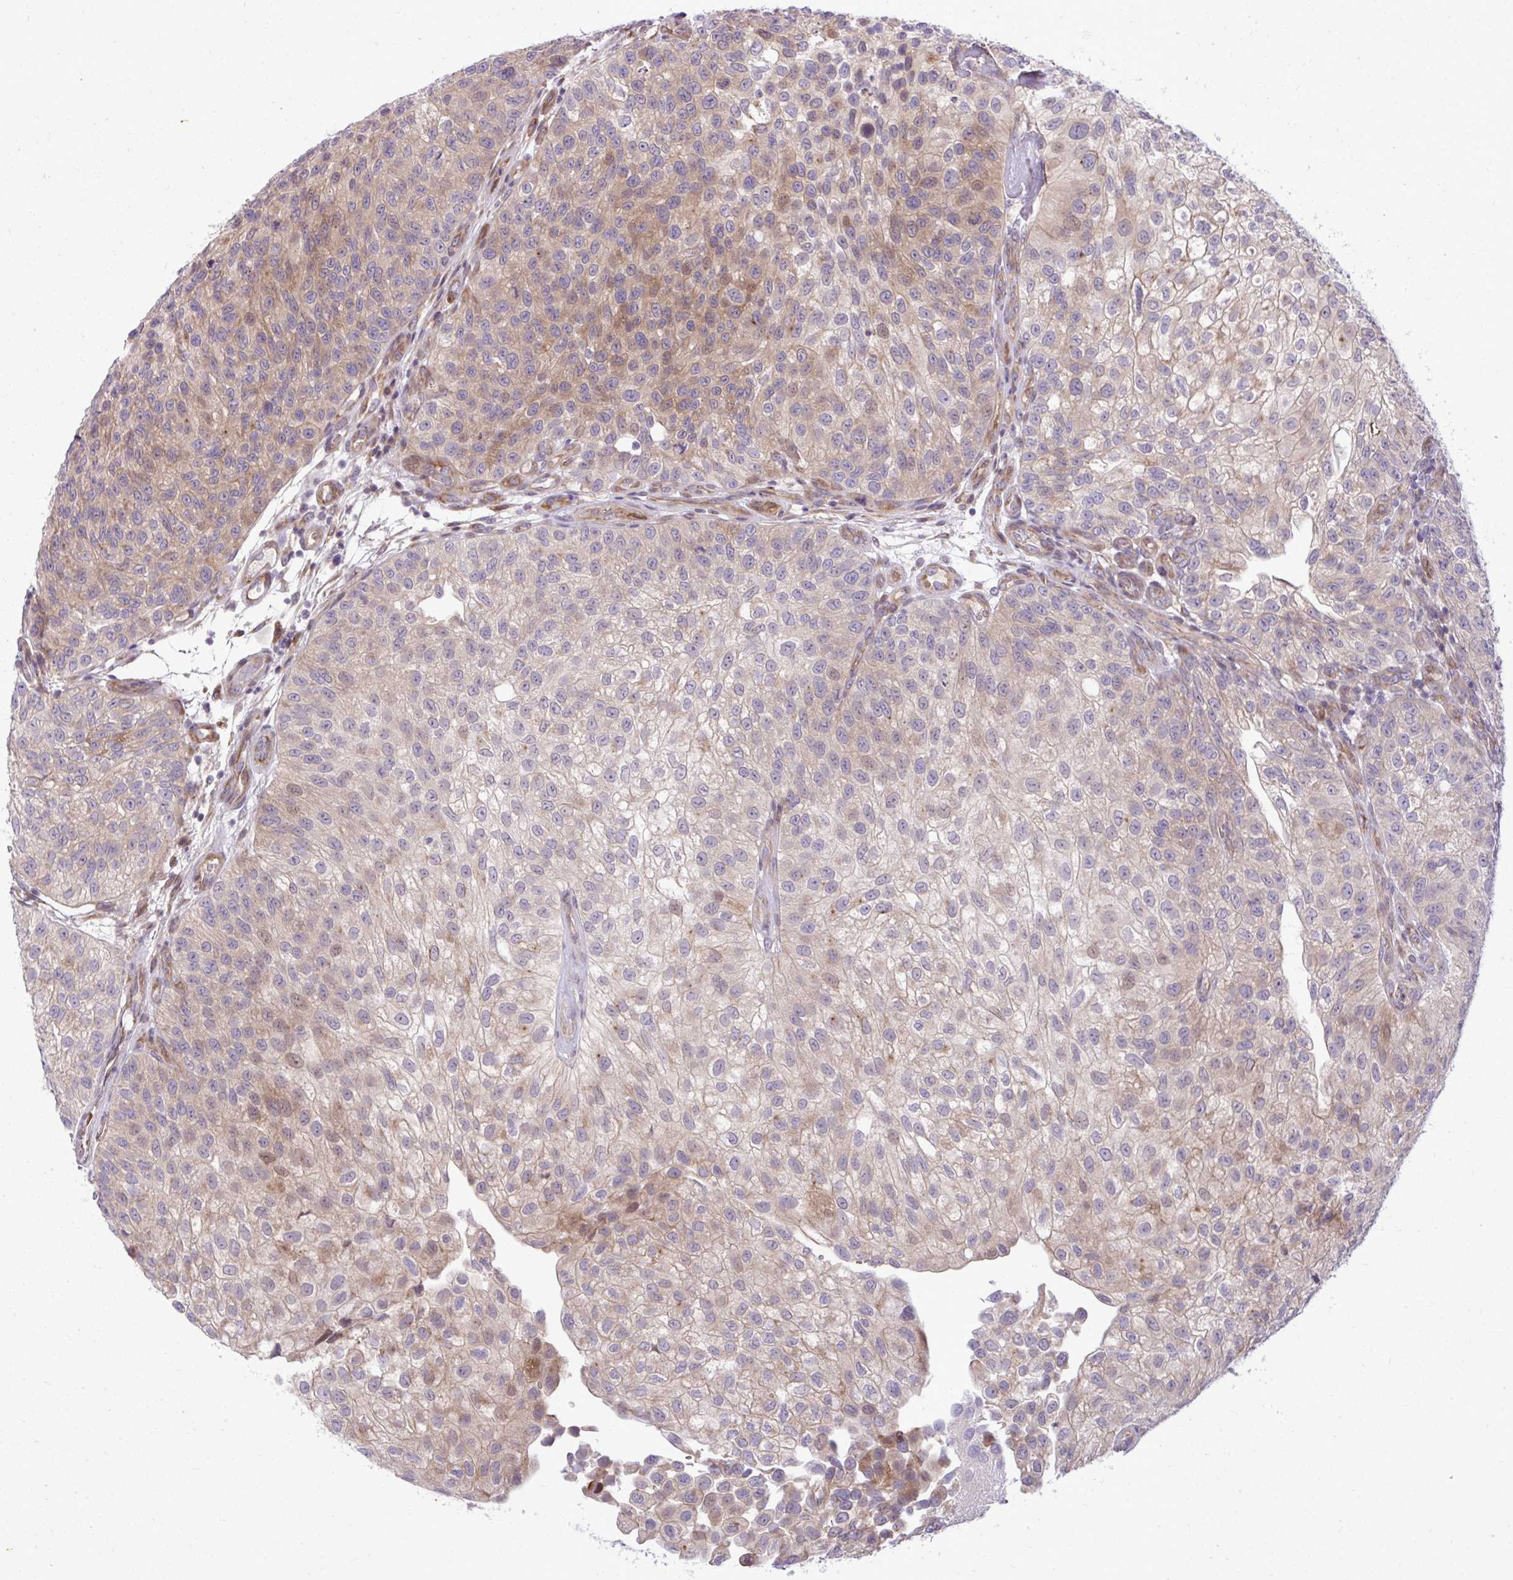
{"staining": {"intensity": "moderate", "quantity": "25%-75%", "location": "cytoplasmic/membranous,nuclear"}, "tissue": "urothelial cancer", "cell_type": "Tumor cells", "image_type": "cancer", "snomed": [{"axis": "morphology", "description": "Urothelial carcinoma, NOS"}, {"axis": "topography", "description": "Urinary bladder"}], "caption": "DAB (3,3'-diaminobenzidine) immunohistochemical staining of urothelial cancer shows moderate cytoplasmic/membranous and nuclear protein expression in approximately 25%-75% of tumor cells.", "gene": "ZSCAN9", "patient": {"sex": "male", "age": 87}}